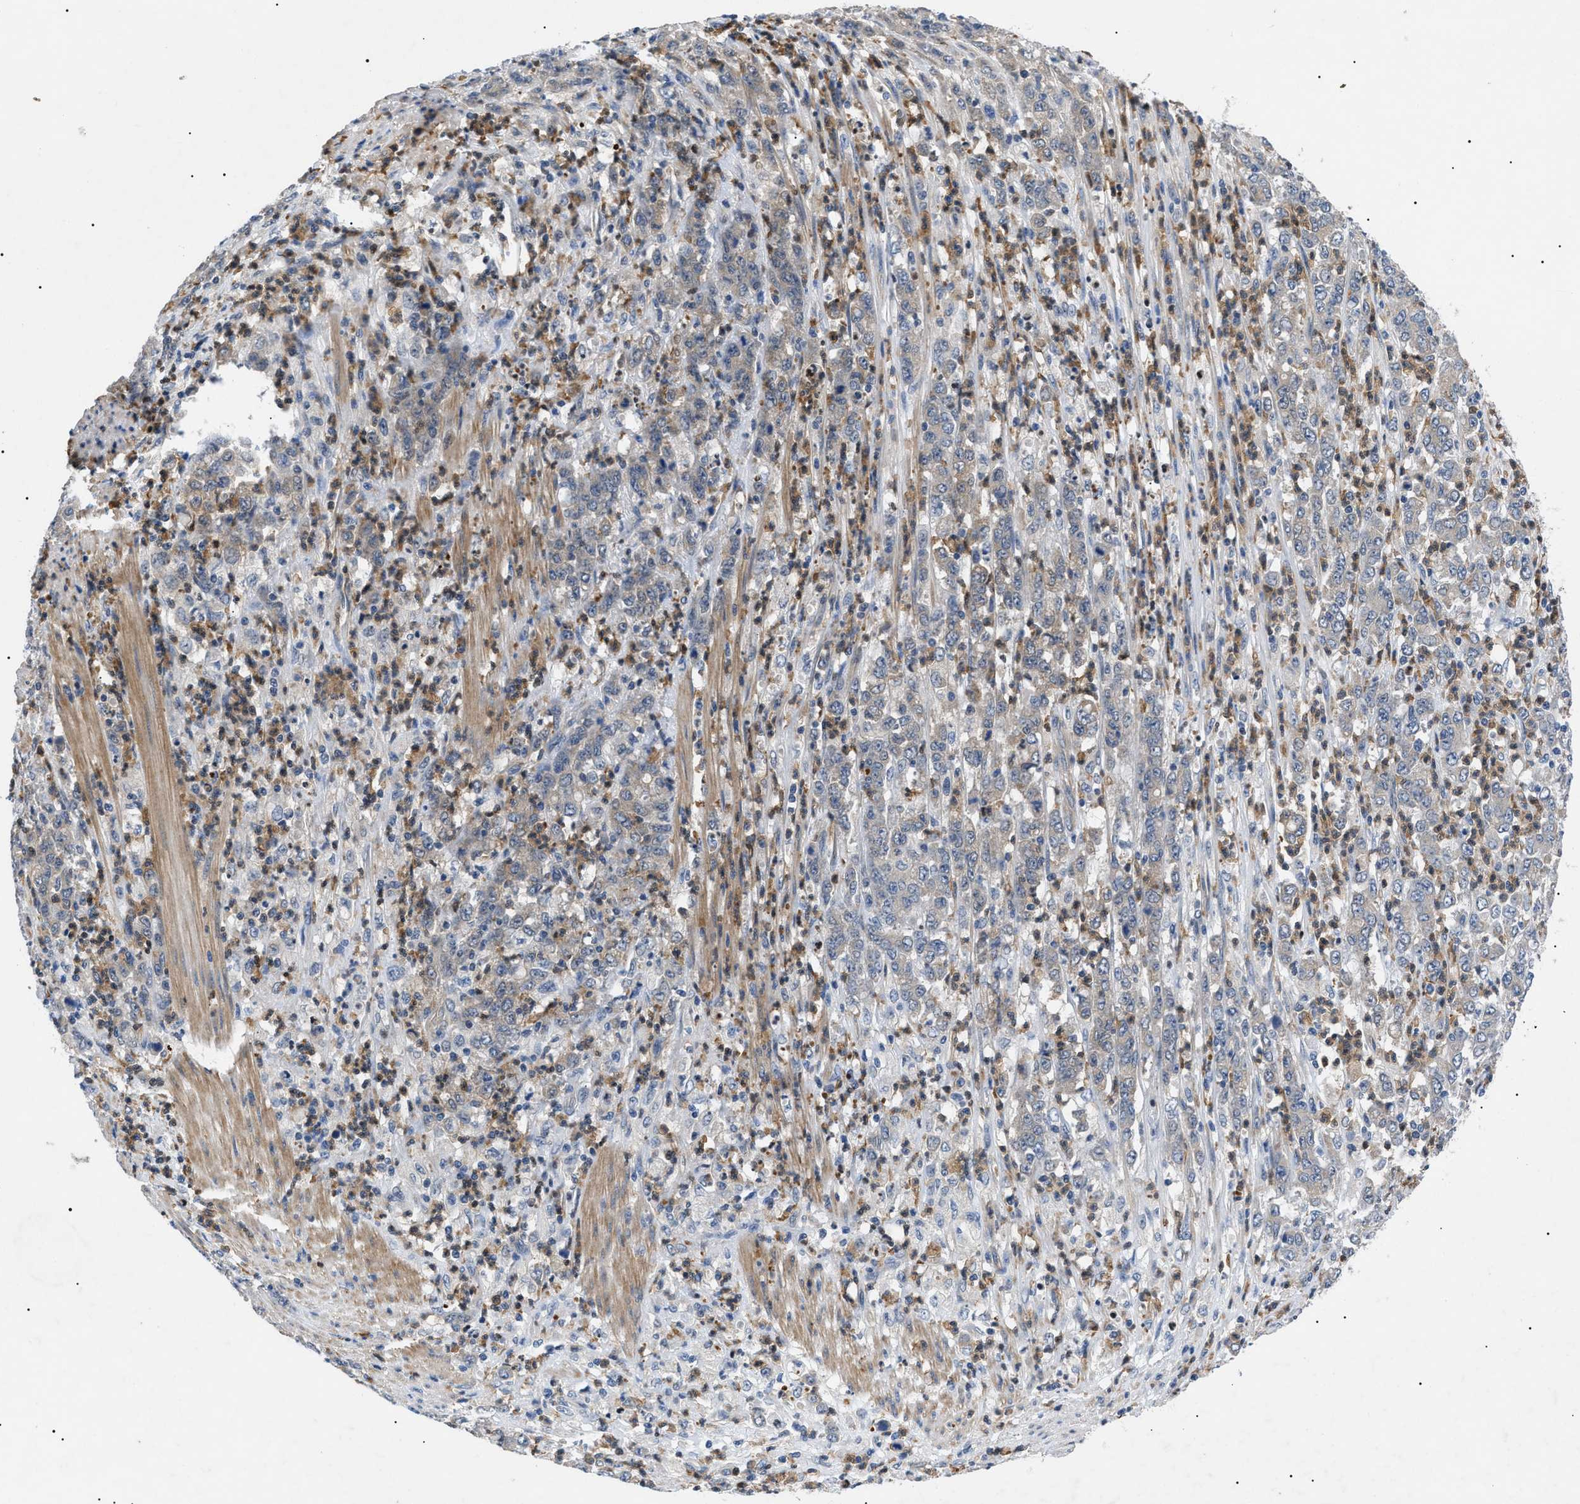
{"staining": {"intensity": "weak", "quantity": ">75%", "location": "cytoplasmic/membranous"}, "tissue": "stomach cancer", "cell_type": "Tumor cells", "image_type": "cancer", "snomed": [{"axis": "morphology", "description": "Adenocarcinoma, NOS"}, {"axis": "topography", "description": "Stomach, lower"}], "caption": "Stomach adenocarcinoma stained for a protein (brown) demonstrates weak cytoplasmic/membranous positive expression in approximately >75% of tumor cells.", "gene": "RIPK1", "patient": {"sex": "female", "age": 71}}